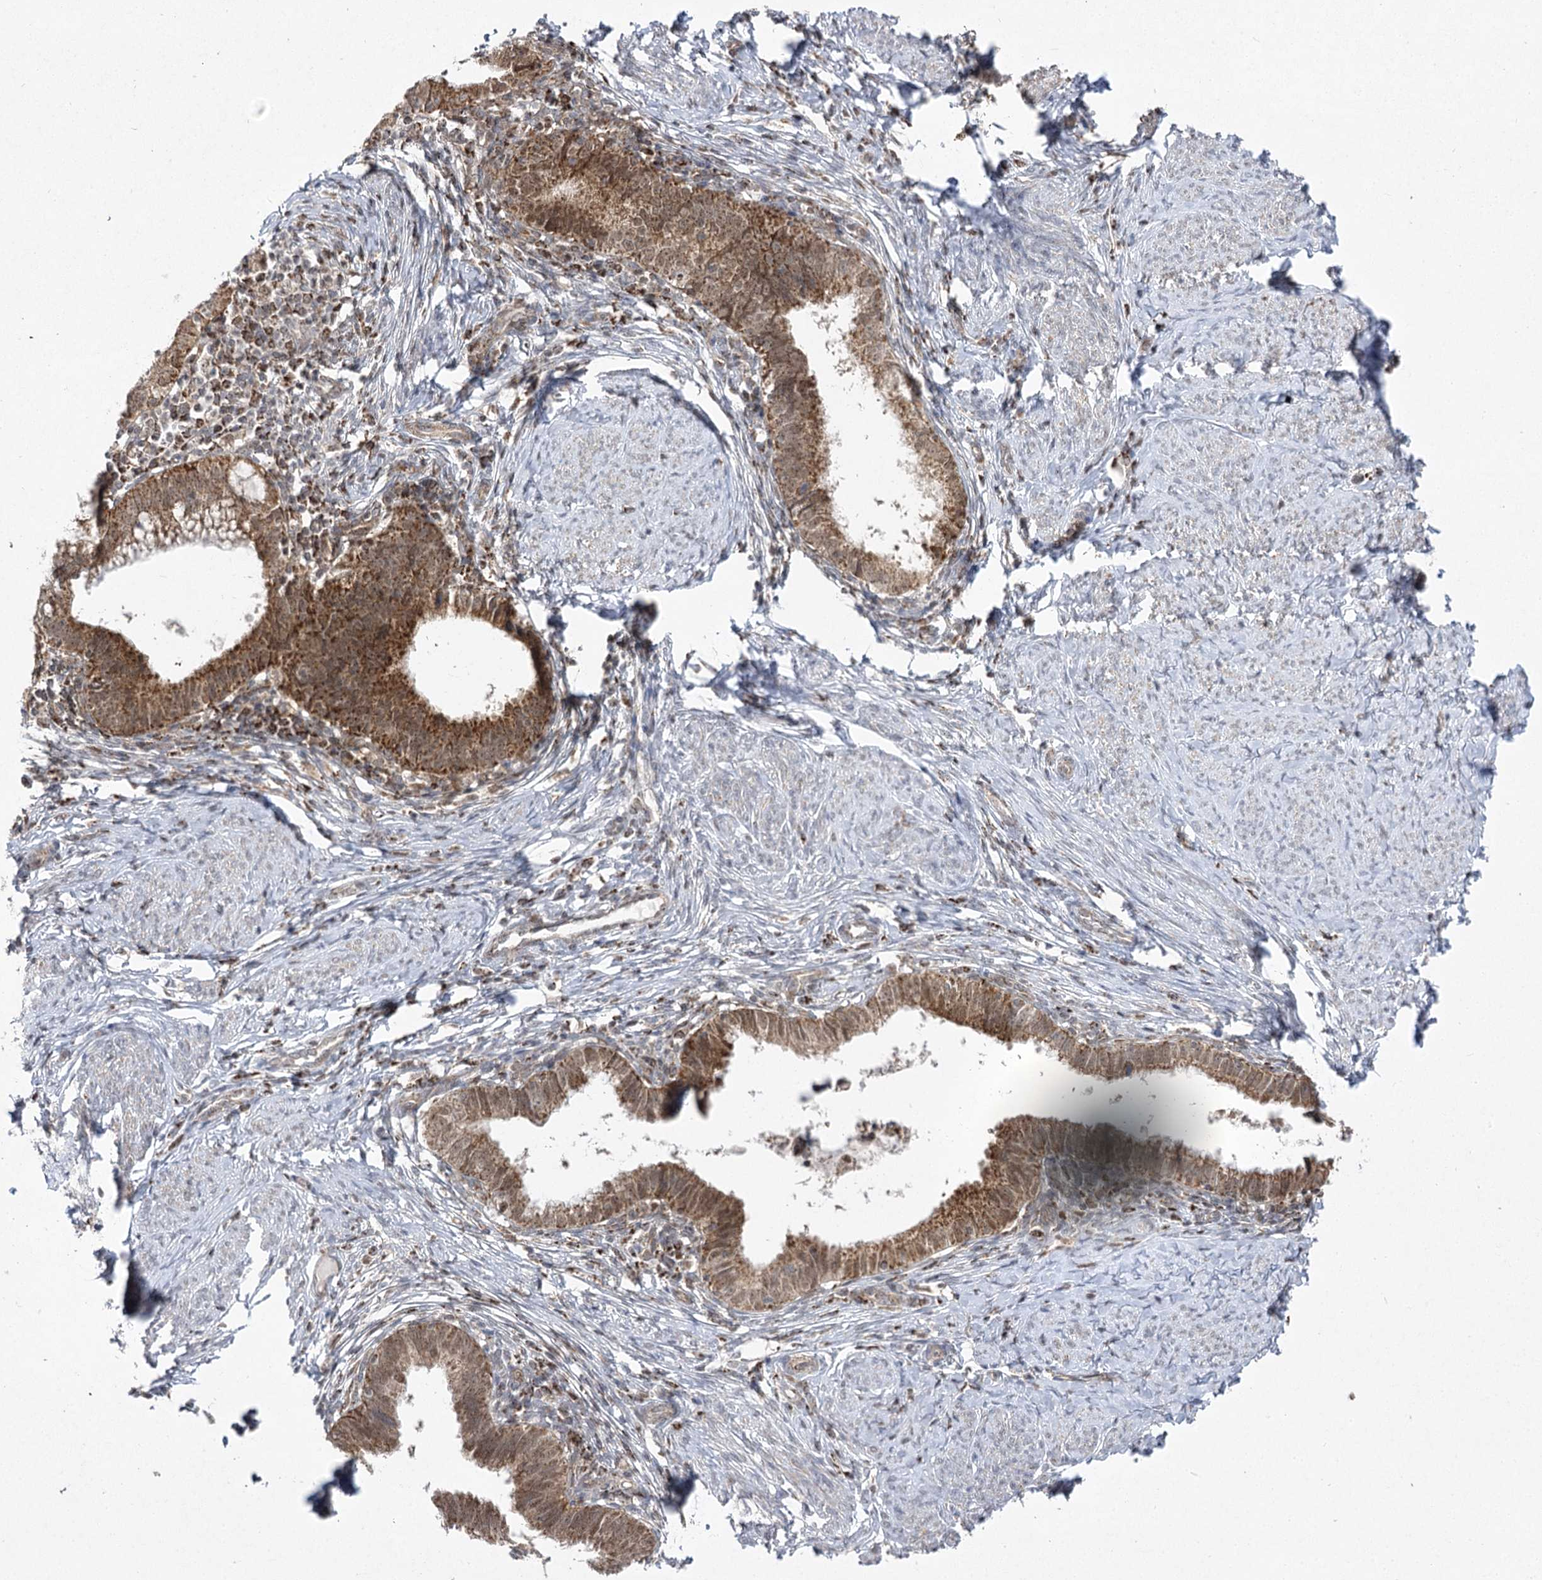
{"staining": {"intensity": "strong", "quantity": ">75%", "location": "cytoplasmic/membranous,nuclear"}, "tissue": "cervical cancer", "cell_type": "Tumor cells", "image_type": "cancer", "snomed": [{"axis": "morphology", "description": "Adenocarcinoma, NOS"}, {"axis": "topography", "description": "Cervix"}], "caption": "Immunohistochemical staining of human cervical cancer (adenocarcinoma) exhibits high levels of strong cytoplasmic/membranous and nuclear expression in about >75% of tumor cells.", "gene": "SLC4A1AP", "patient": {"sex": "female", "age": 36}}